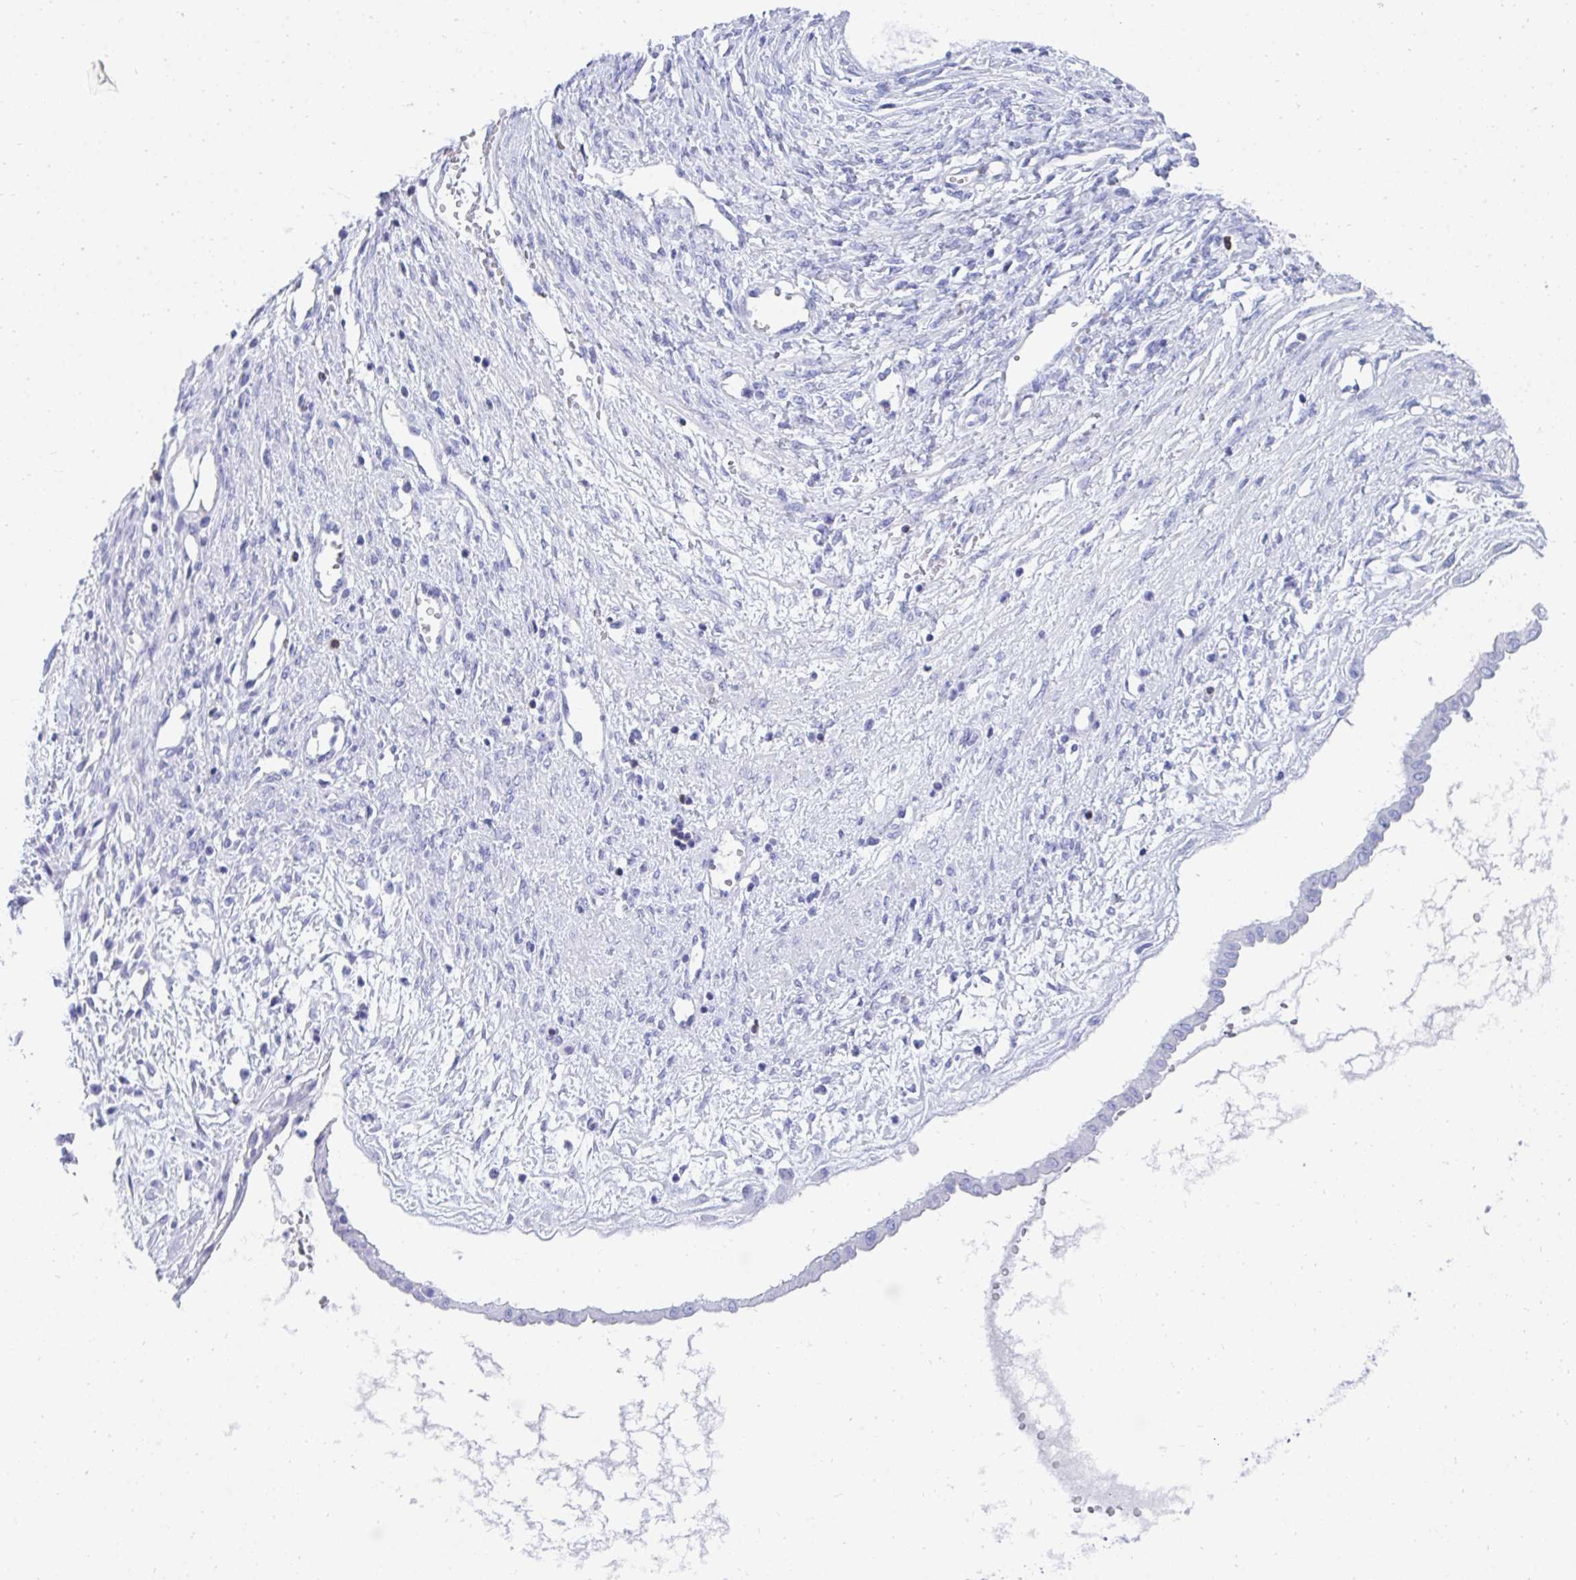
{"staining": {"intensity": "negative", "quantity": "none", "location": "none"}, "tissue": "ovarian cancer", "cell_type": "Tumor cells", "image_type": "cancer", "snomed": [{"axis": "morphology", "description": "Cystadenocarcinoma, mucinous, NOS"}, {"axis": "topography", "description": "Ovary"}], "caption": "Tumor cells are negative for brown protein staining in ovarian cancer. (Immunohistochemistry, brightfield microscopy, high magnification).", "gene": "CD7", "patient": {"sex": "female", "age": 73}}